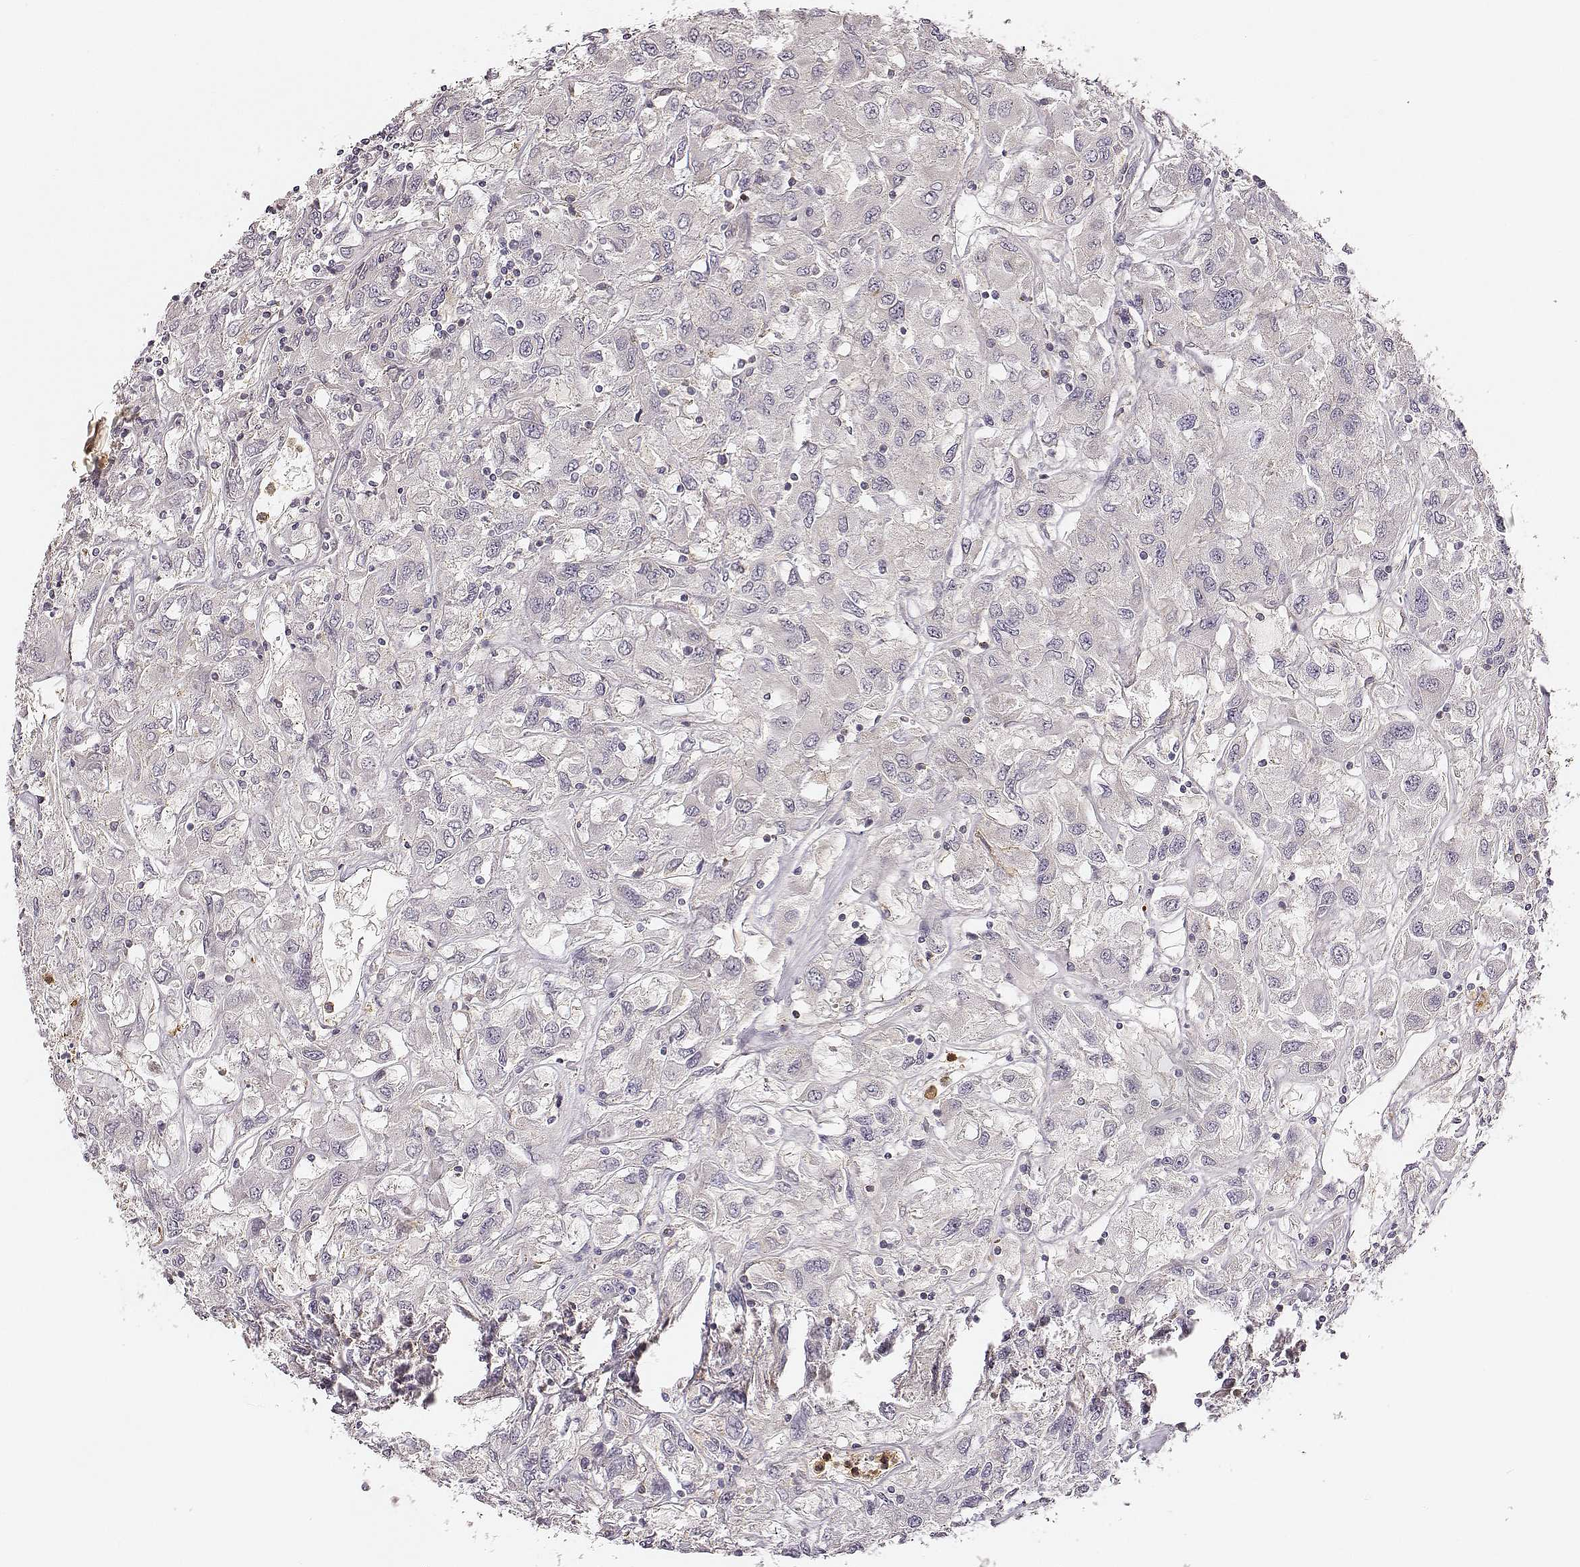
{"staining": {"intensity": "negative", "quantity": "none", "location": "none"}, "tissue": "renal cancer", "cell_type": "Tumor cells", "image_type": "cancer", "snomed": [{"axis": "morphology", "description": "Adenocarcinoma, NOS"}, {"axis": "topography", "description": "Kidney"}], "caption": "An immunohistochemistry (IHC) micrograph of adenocarcinoma (renal) is shown. There is no staining in tumor cells of adenocarcinoma (renal). Brightfield microscopy of IHC stained with DAB (brown) and hematoxylin (blue), captured at high magnification.", "gene": "ZYX", "patient": {"sex": "female", "age": 76}}